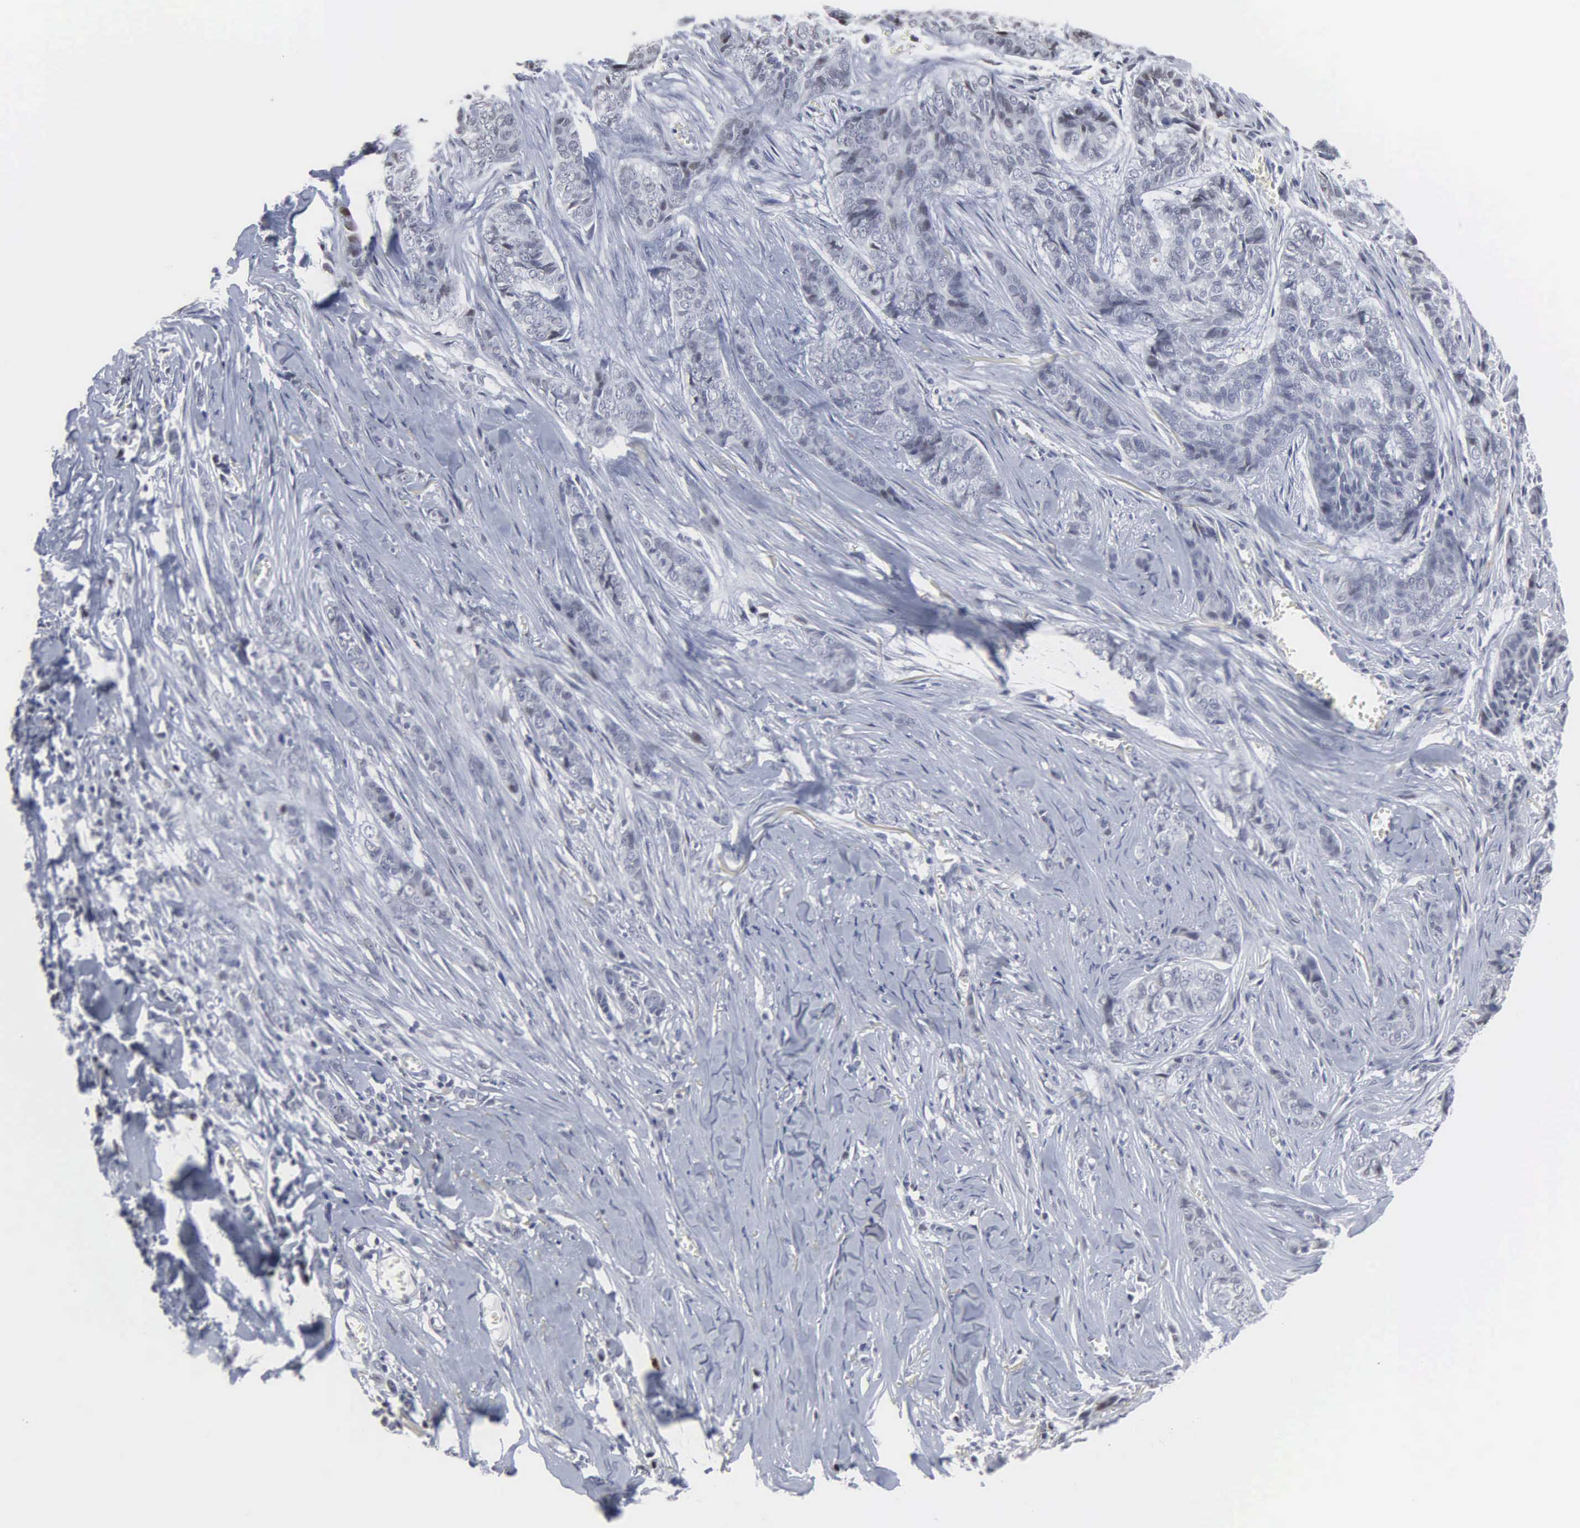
{"staining": {"intensity": "negative", "quantity": "none", "location": "none"}, "tissue": "skin cancer", "cell_type": "Tumor cells", "image_type": "cancer", "snomed": [{"axis": "morphology", "description": "Normal tissue, NOS"}, {"axis": "morphology", "description": "Basal cell carcinoma"}, {"axis": "topography", "description": "Skin"}], "caption": "Immunohistochemistry of skin basal cell carcinoma shows no expression in tumor cells.", "gene": "SPIN3", "patient": {"sex": "female", "age": 65}}